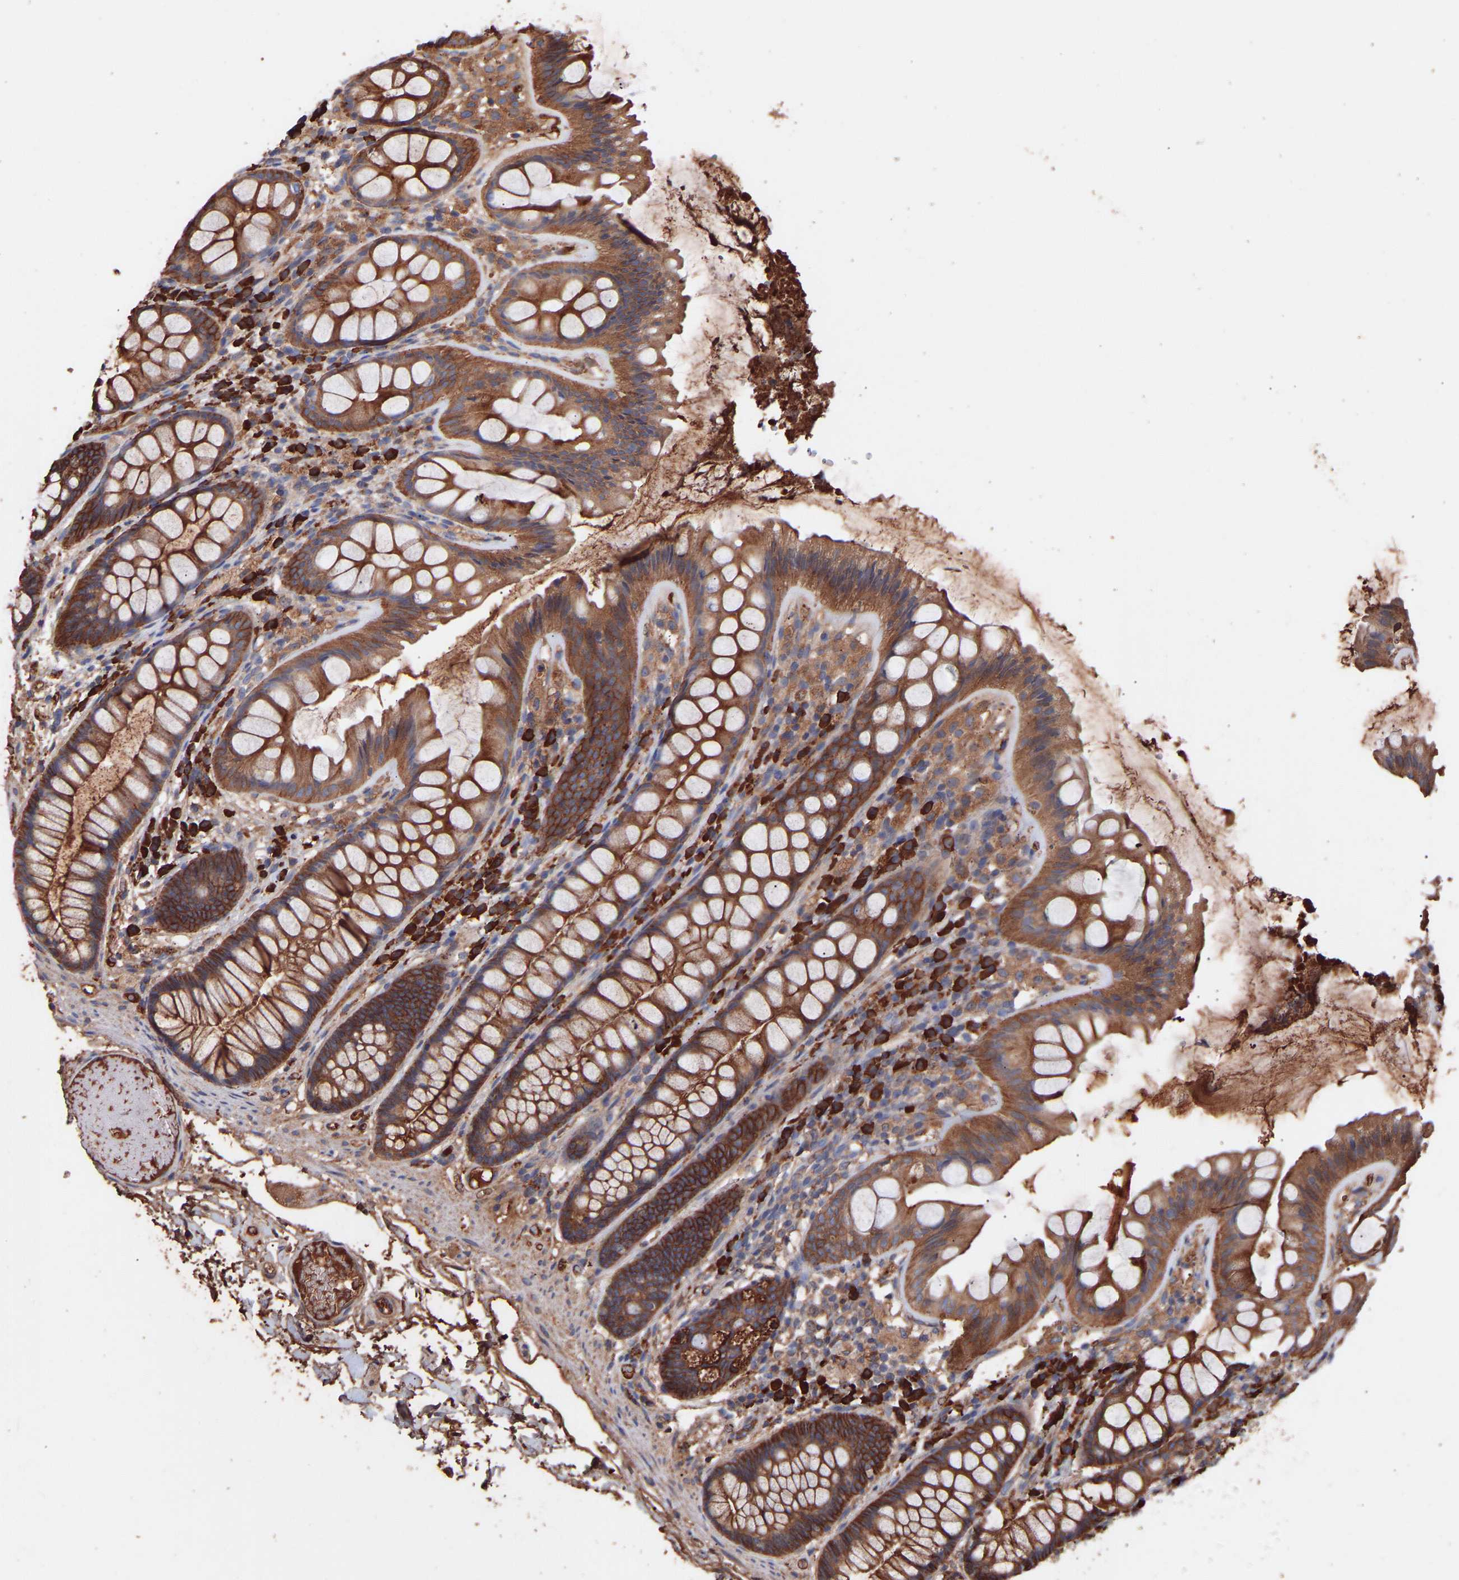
{"staining": {"intensity": "weak", "quantity": "25%-75%", "location": "cytoplasmic/membranous"}, "tissue": "colon", "cell_type": "Endothelial cells", "image_type": "normal", "snomed": [{"axis": "morphology", "description": "Normal tissue, NOS"}, {"axis": "topography", "description": "Colon"}], "caption": "Endothelial cells reveal low levels of weak cytoplasmic/membranous staining in approximately 25%-75% of cells in unremarkable human colon. The staining is performed using DAB brown chromogen to label protein expression. The nuclei are counter-stained blue using hematoxylin.", "gene": "TMEM268", "patient": {"sex": "female", "age": 56}}